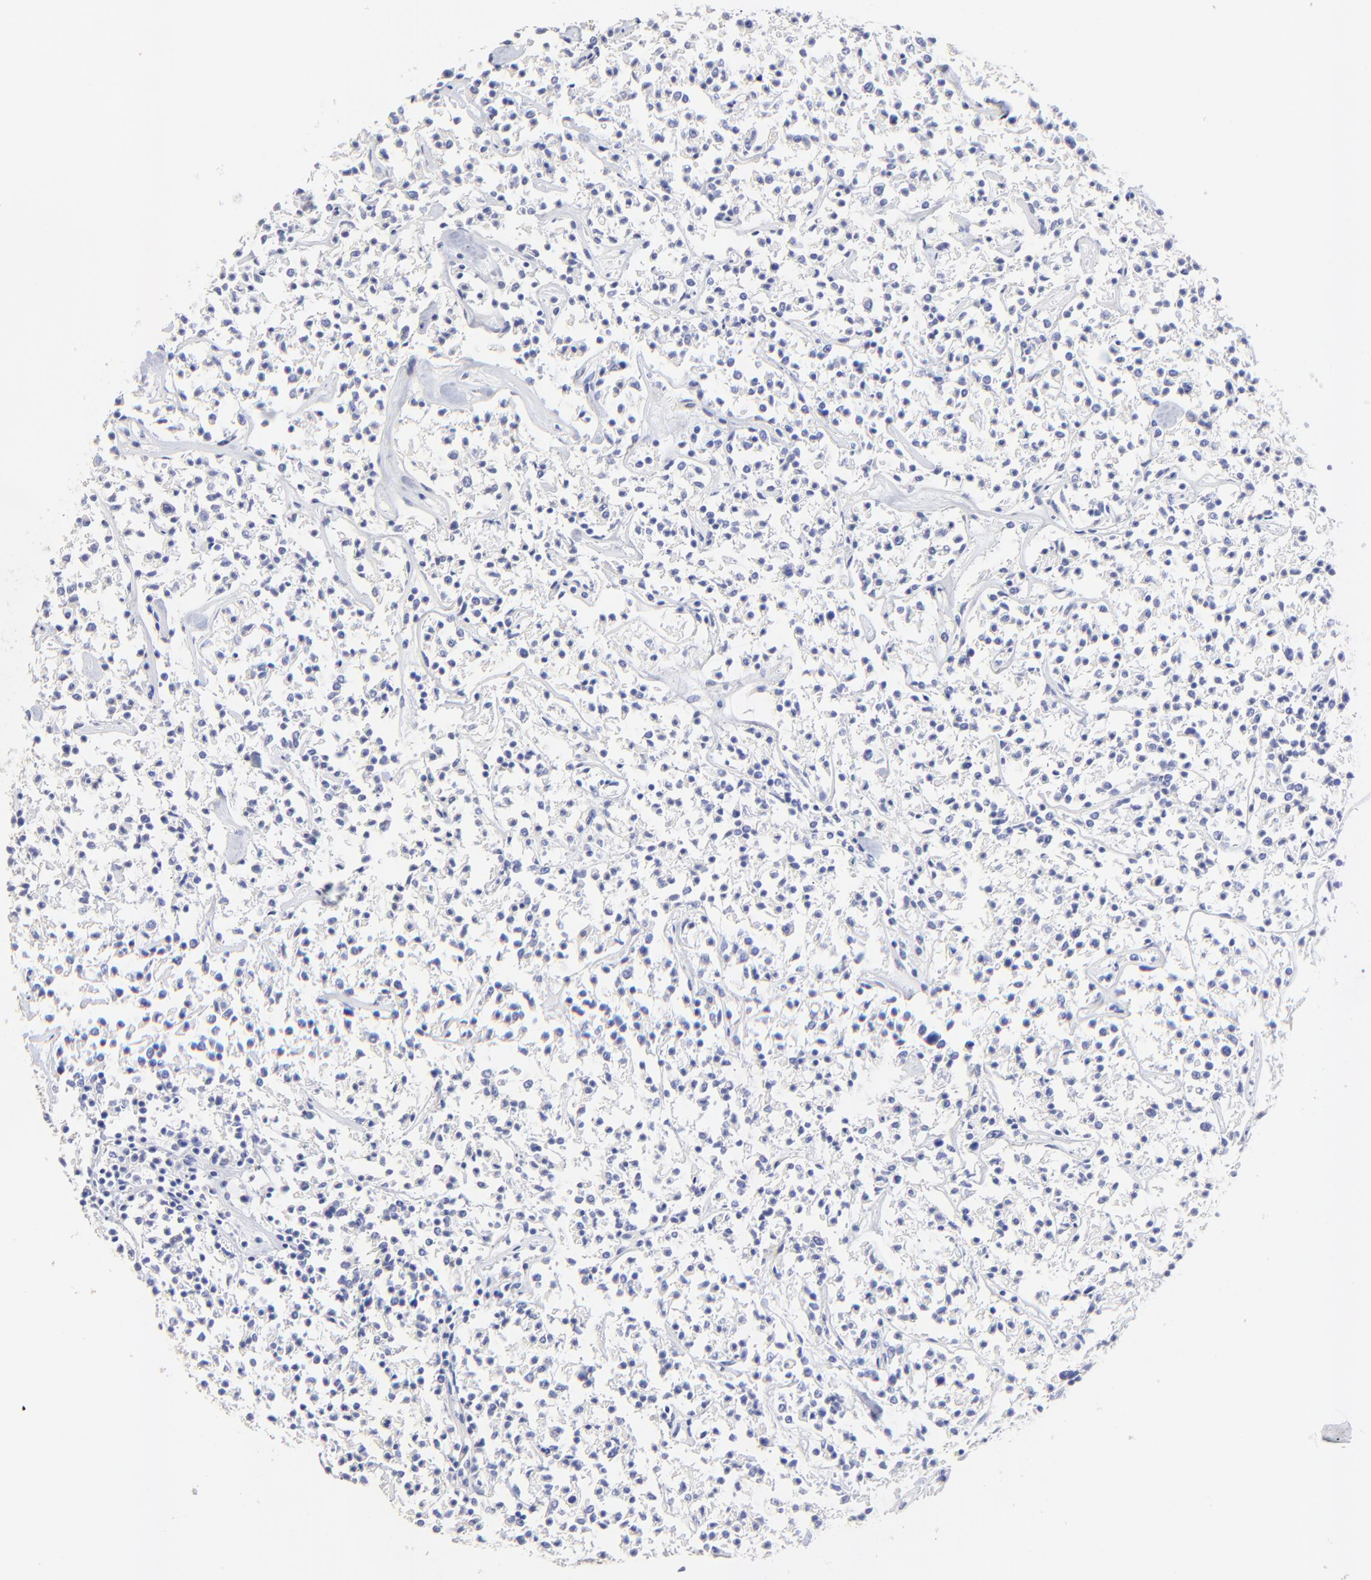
{"staining": {"intensity": "negative", "quantity": "none", "location": "none"}, "tissue": "lymphoma", "cell_type": "Tumor cells", "image_type": "cancer", "snomed": [{"axis": "morphology", "description": "Malignant lymphoma, non-Hodgkin's type, Low grade"}, {"axis": "topography", "description": "Small intestine"}], "caption": "Immunohistochemical staining of low-grade malignant lymphoma, non-Hodgkin's type shows no significant staining in tumor cells.", "gene": "LHFPL1", "patient": {"sex": "female", "age": 59}}